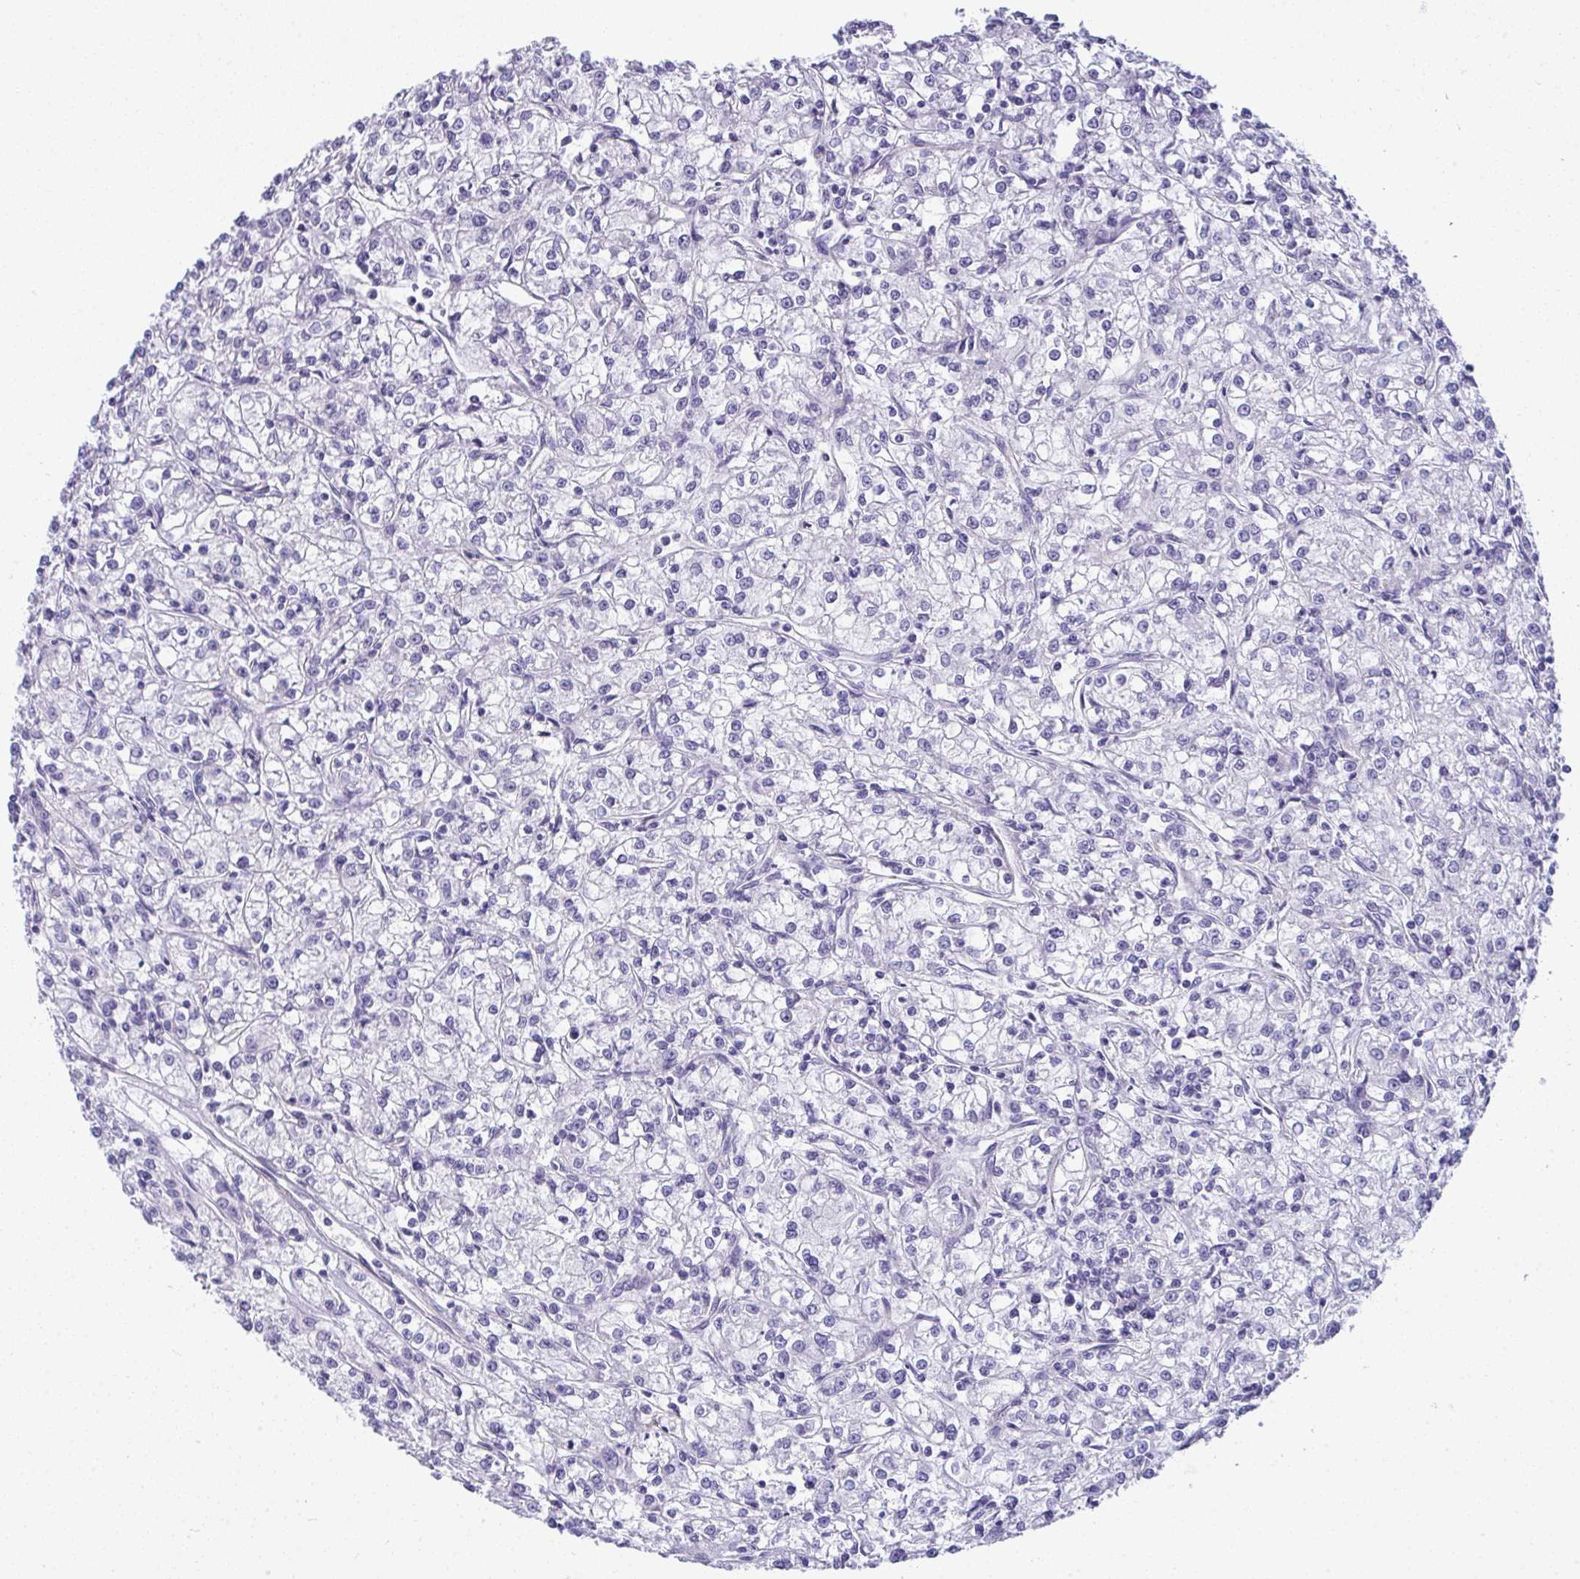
{"staining": {"intensity": "negative", "quantity": "none", "location": "none"}, "tissue": "renal cancer", "cell_type": "Tumor cells", "image_type": "cancer", "snomed": [{"axis": "morphology", "description": "Adenocarcinoma, NOS"}, {"axis": "topography", "description": "Kidney"}], "caption": "Tumor cells are negative for protein expression in human renal adenocarcinoma. The staining is performed using DAB (3,3'-diaminobenzidine) brown chromogen with nuclei counter-stained in using hematoxylin.", "gene": "MYL12A", "patient": {"sex": "female", "age": 59}}